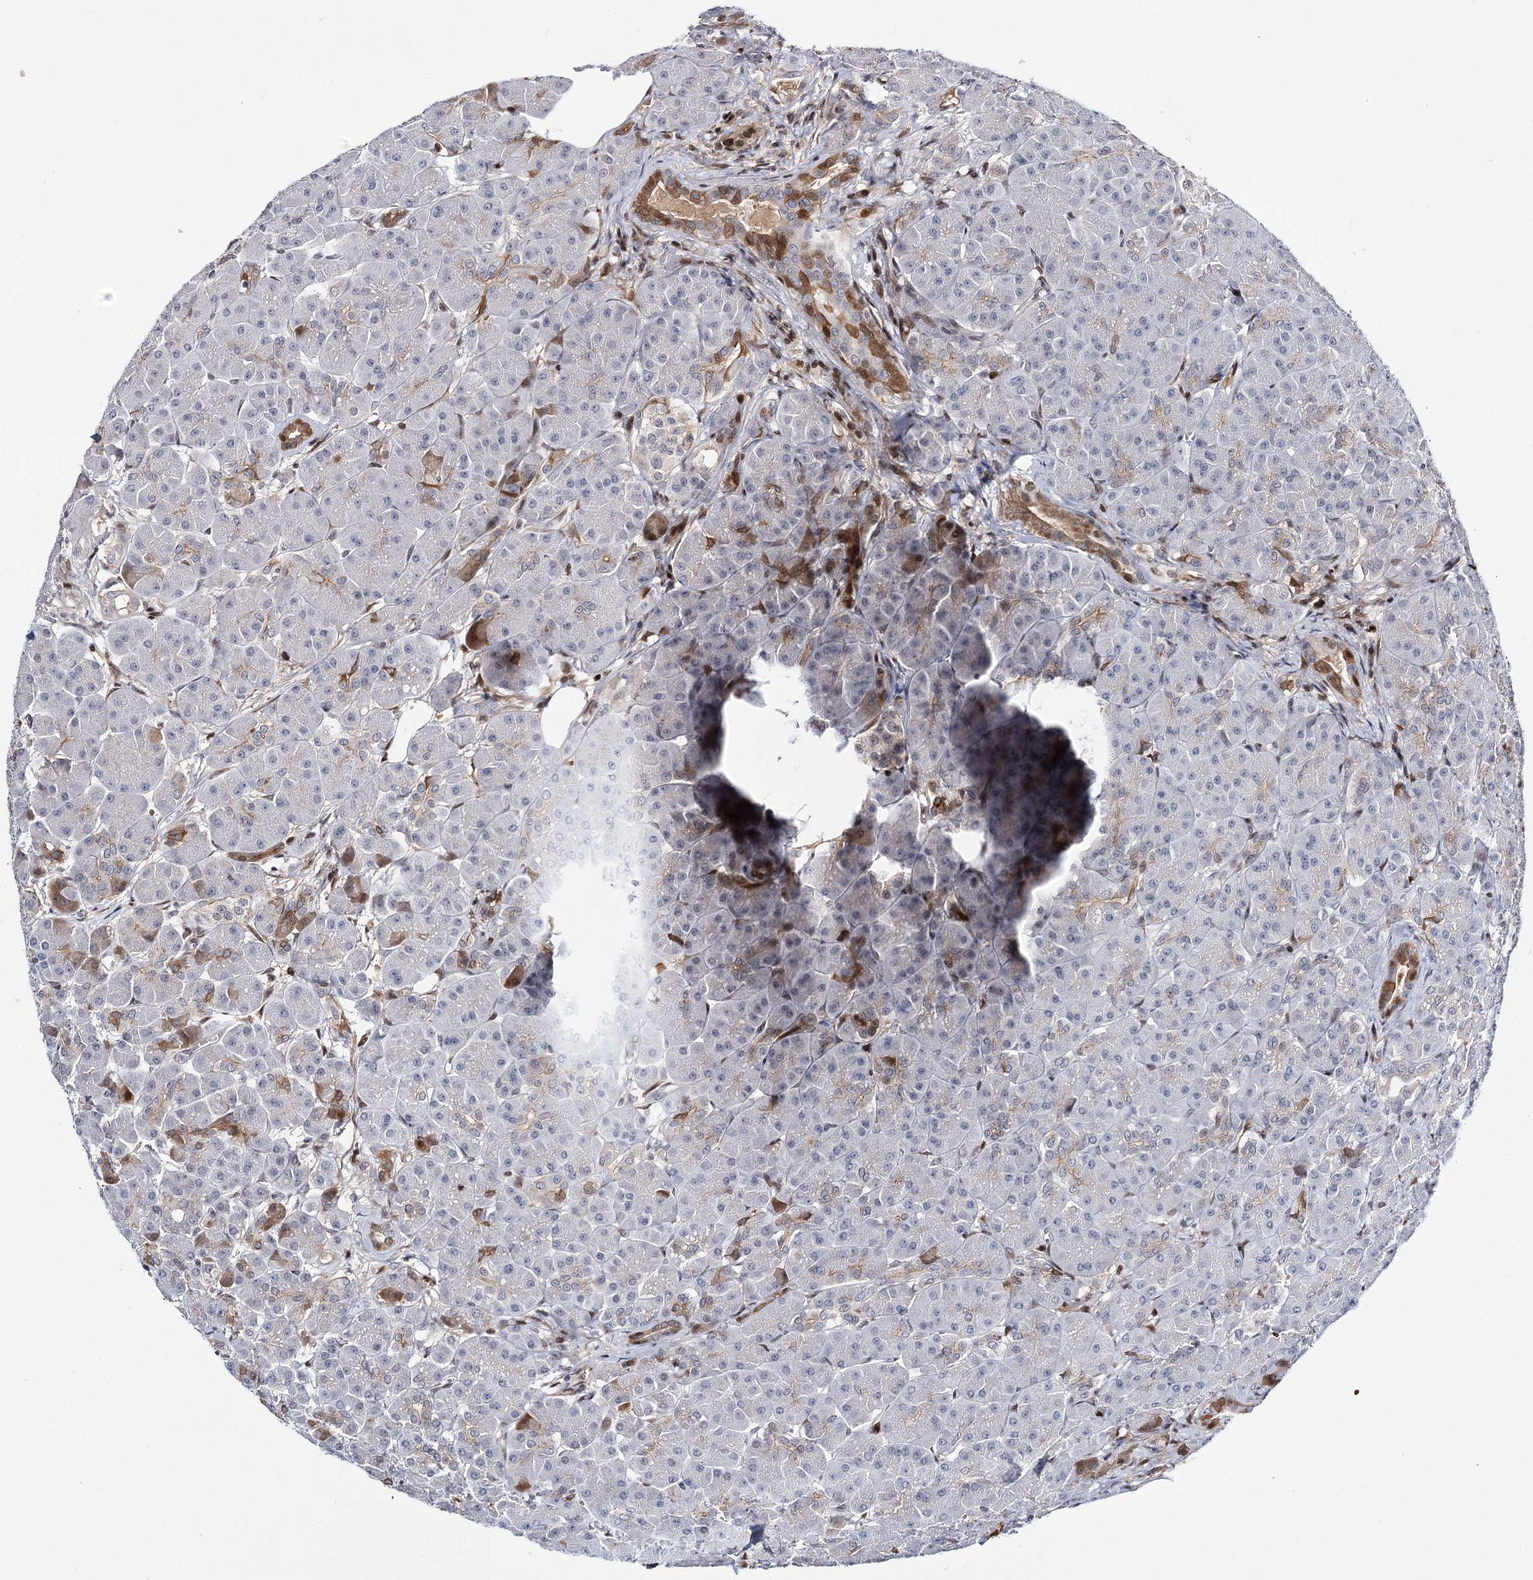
{"staining": {"intensity": "moderate", "quantity": "<25%", "location": "cytoplasmic/membranous,nuclear"}, "tissue": "pancreas", "cell_type": "Exocrine glandular cells", "image_type": "normal", "snomed": [{"axis": "morphology", "description": "Normal tissue, NOS"}, {"axis": "topography", "description": "Pancreas"}], "caption": "Normal pancreas displays moderate cytoplasmic/membranous,nuclear positivity in about <25% of exocrine glandular cells The staining is performed using DAB (3,3'-diaminobenzidine) brown chromogen to label protein expression. The nuclei are counter-stained blue using hematoxylin..", "gene": "ITFG2", "patient": {"sex": "male", "age": 63}}